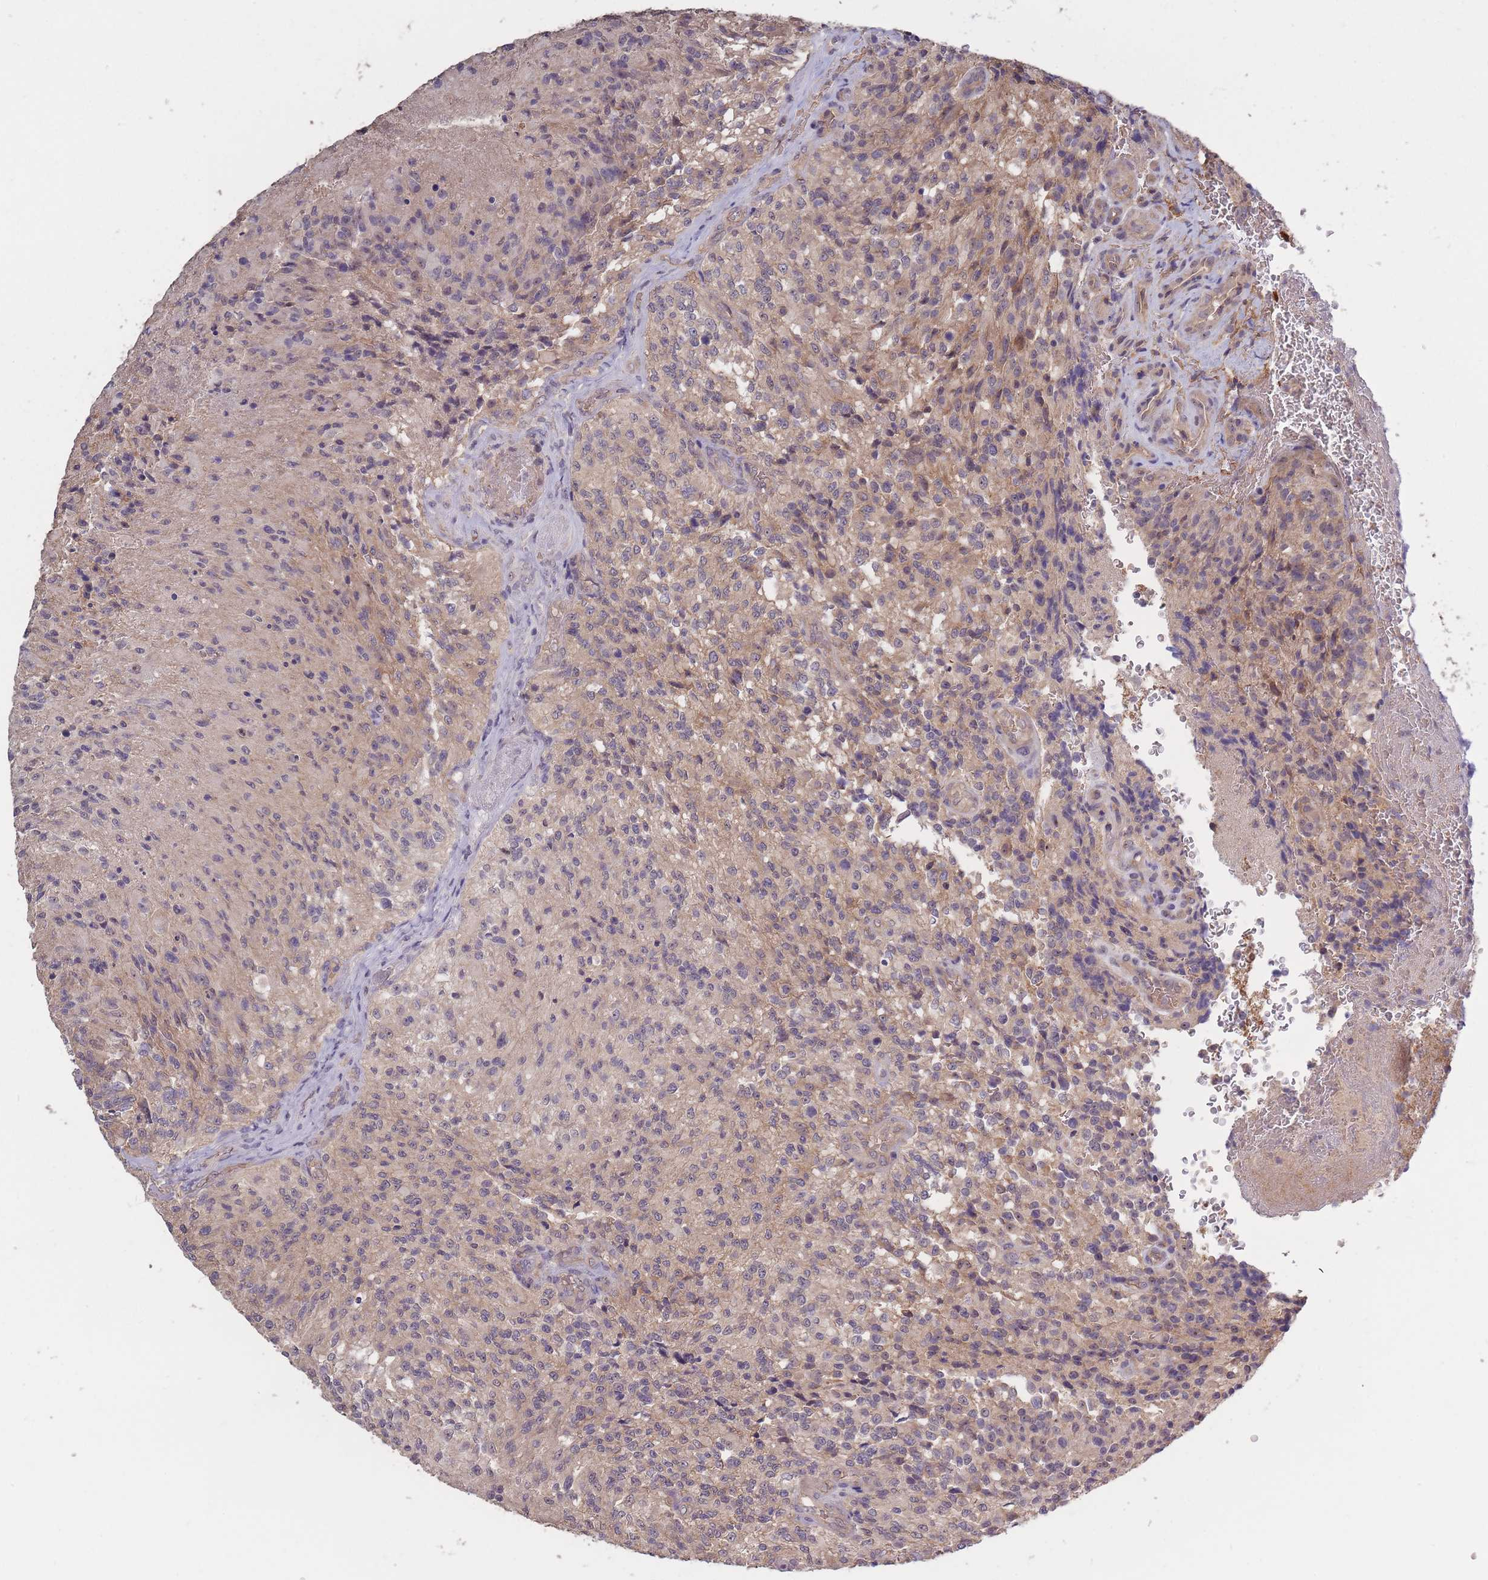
{"staining": {"intensity": "weak", "quantity": "<25%", "location": "cytoplasmic/membranous"}, "tissue": "glioma", "cell_type": "Tumor cells", "image_type": "cancer", "snomed": [{"axis": "morphology", "description": "Normal tissue, NOS"}, {"axis": "morphology", "description": "Glioma, malignant, High grade"}, {"axis": "topography", "description": "Cerebral cortex"}], "caption": "High magnification brightfield microscopy of malignant glioma (high-grade) stained with DAB (3,3'-diaminobenzidine) (brown) and counterstained with hematoxylin (blue): tumor cells show no significant staining.", "gene": "KIAA1755", "patient": {"sex": "male", "age": 56}}